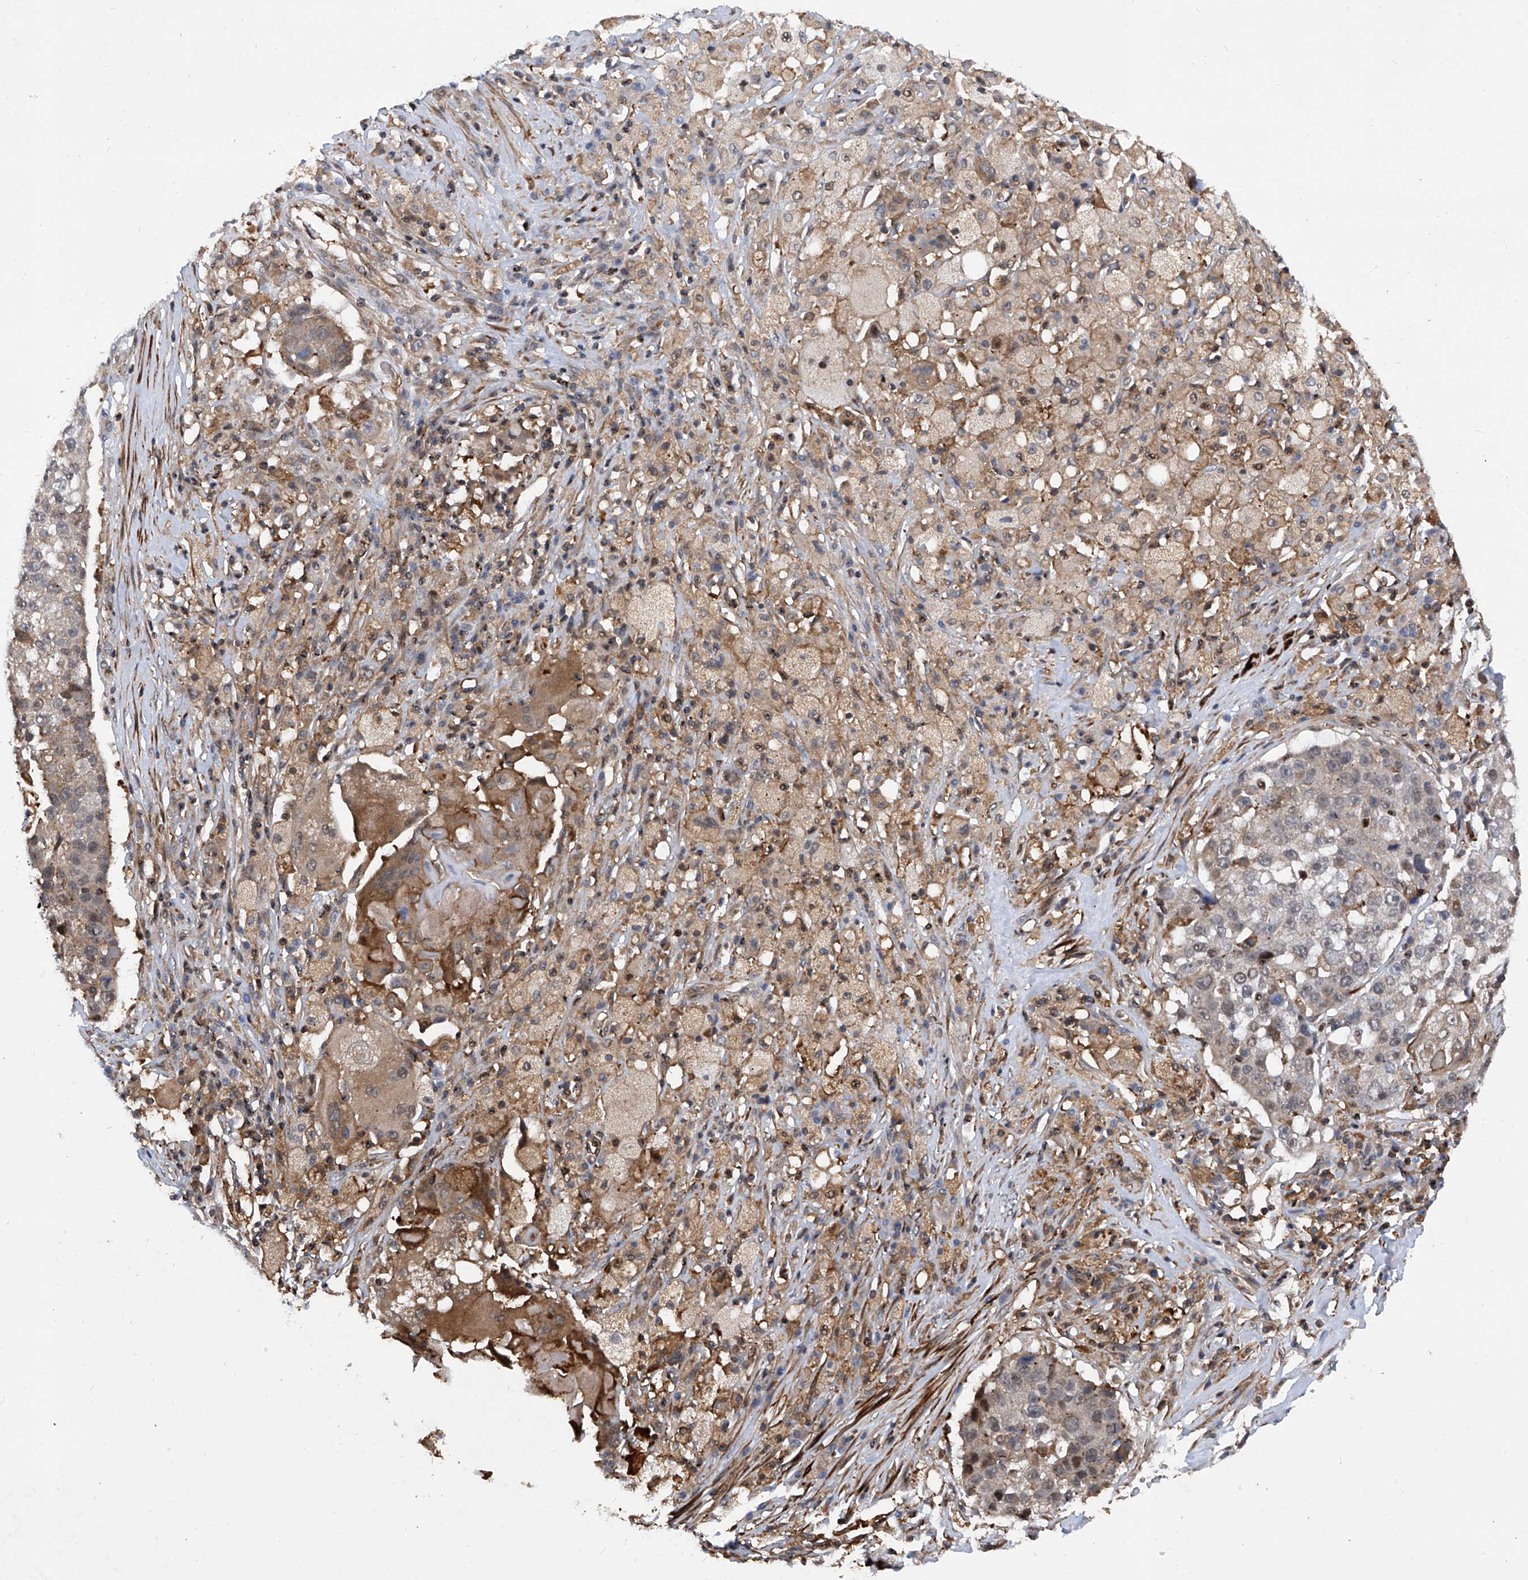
{"staining": {"intensity": "moderate", "quantity": "<25%", "location": "nuclear"}, "tissue": "lung cancer", "cell_type": "Tumor cells", "image_type": "cancer", "snomed": [{"axis": "morphology", "description": "Squamous cell carcinoma, NOS"}, {"axis": "topography", "description": "Lung"}], "caption": "Lung cancer stained with IHC demonstrates moderate nuclear positivity in approximately <25% of tumor cells. The staining is performed using DAB (3,3'-diaminobenzidine) brown chromogen to label protein expression. The nuclei are counter-stained blue using hematoxylin.", "gene": "NT5C3A", "patient": {"sex": "male", "age": 61}}